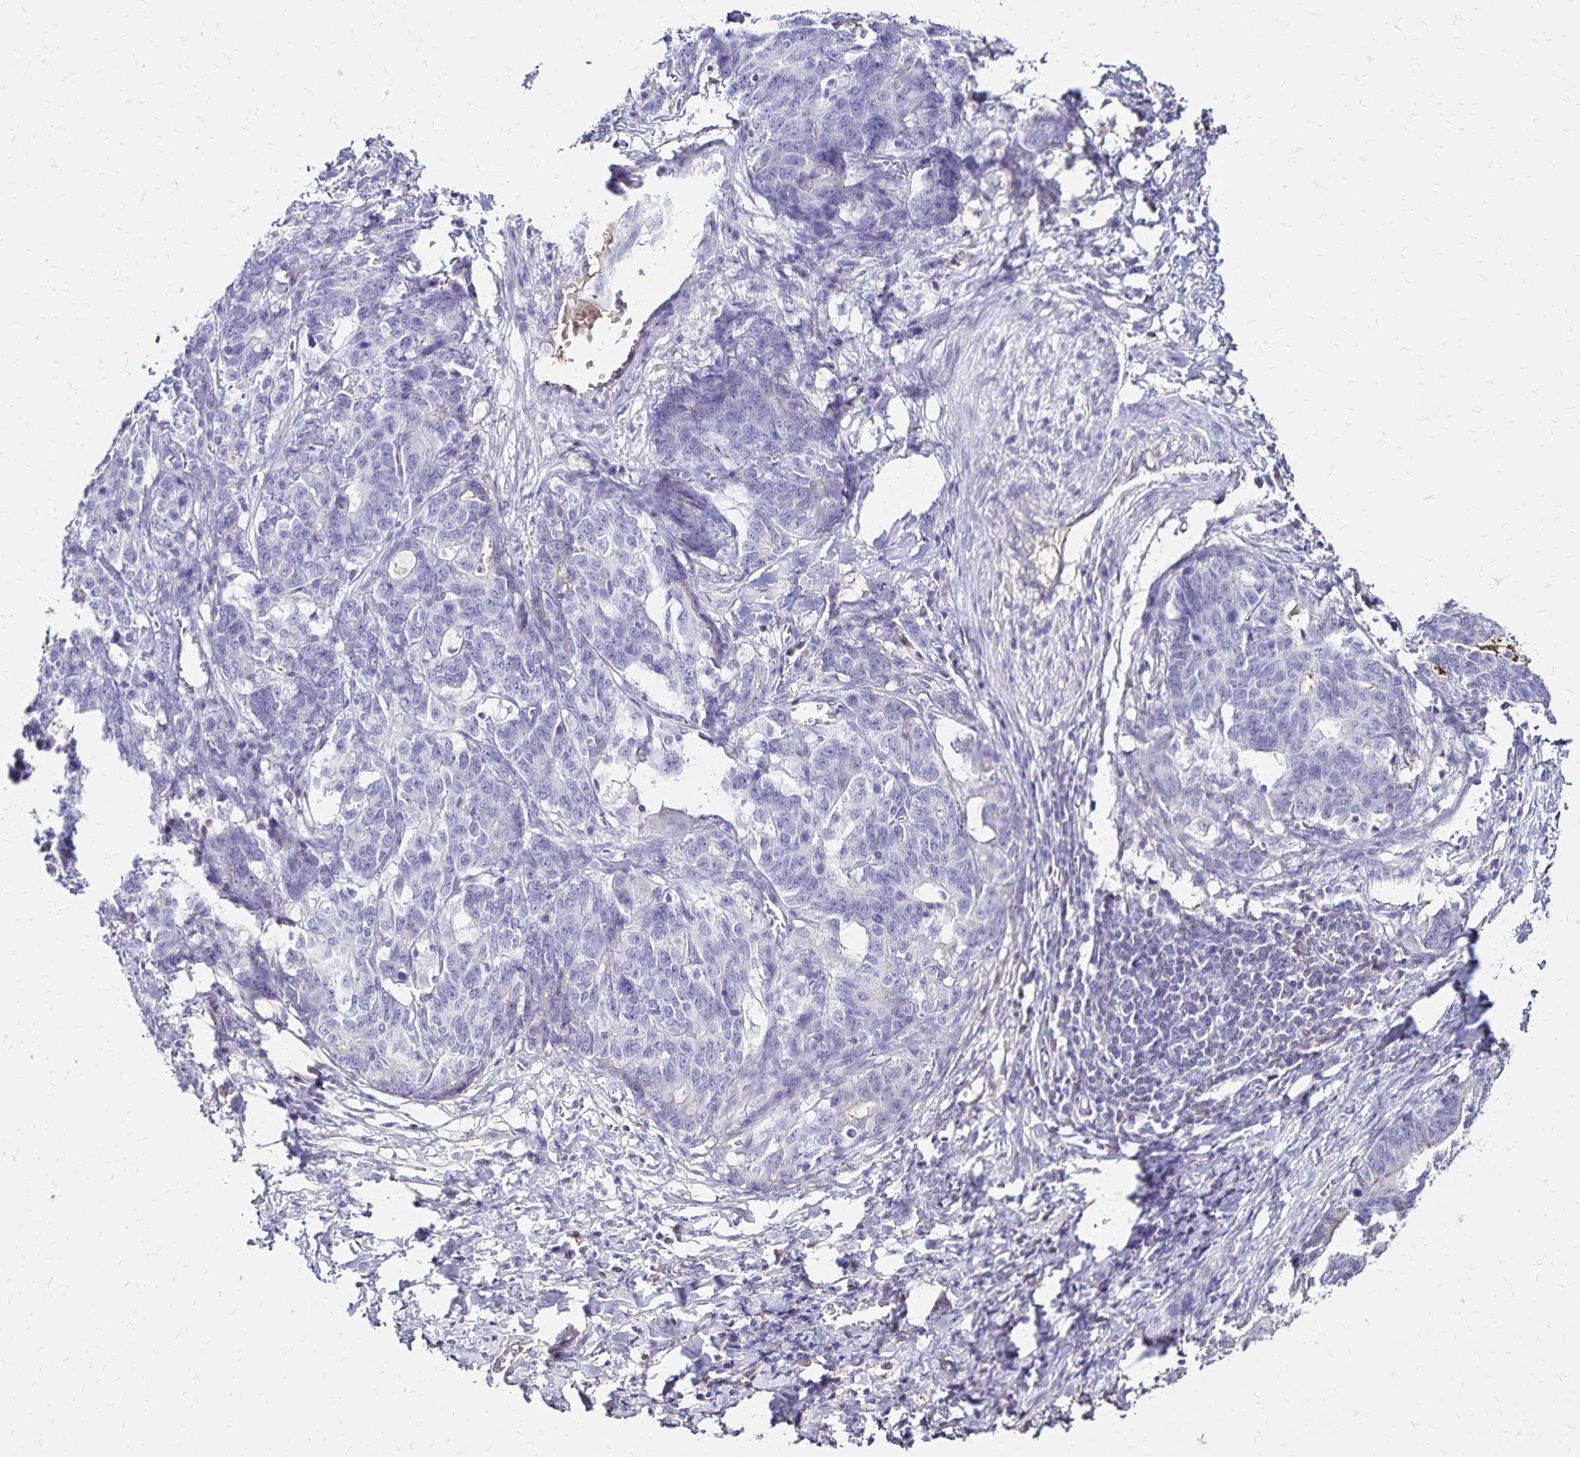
{"staining": {"intensity": "negative", "quantity": "none", "location": "none"}, "tissue": "stomach cancer", "cell_type": "Tumor cells", "image_type": "cancer", "snomed": [{"axis": "morphology", "description": "Normal tissue, NOS"}, {"axis": "morphology", "description": "Adenocarcinoma, NOS"}, {"axis": "topography", "description": "Stomach"}], "caption": "A high-resolution micrograph shows immunohistochemistry (IHC) staining of stomach cancer, which displays no significant staining in tumor cells.", "gene": "KISS1", "patient": {"sex": "female", "age": 64}}